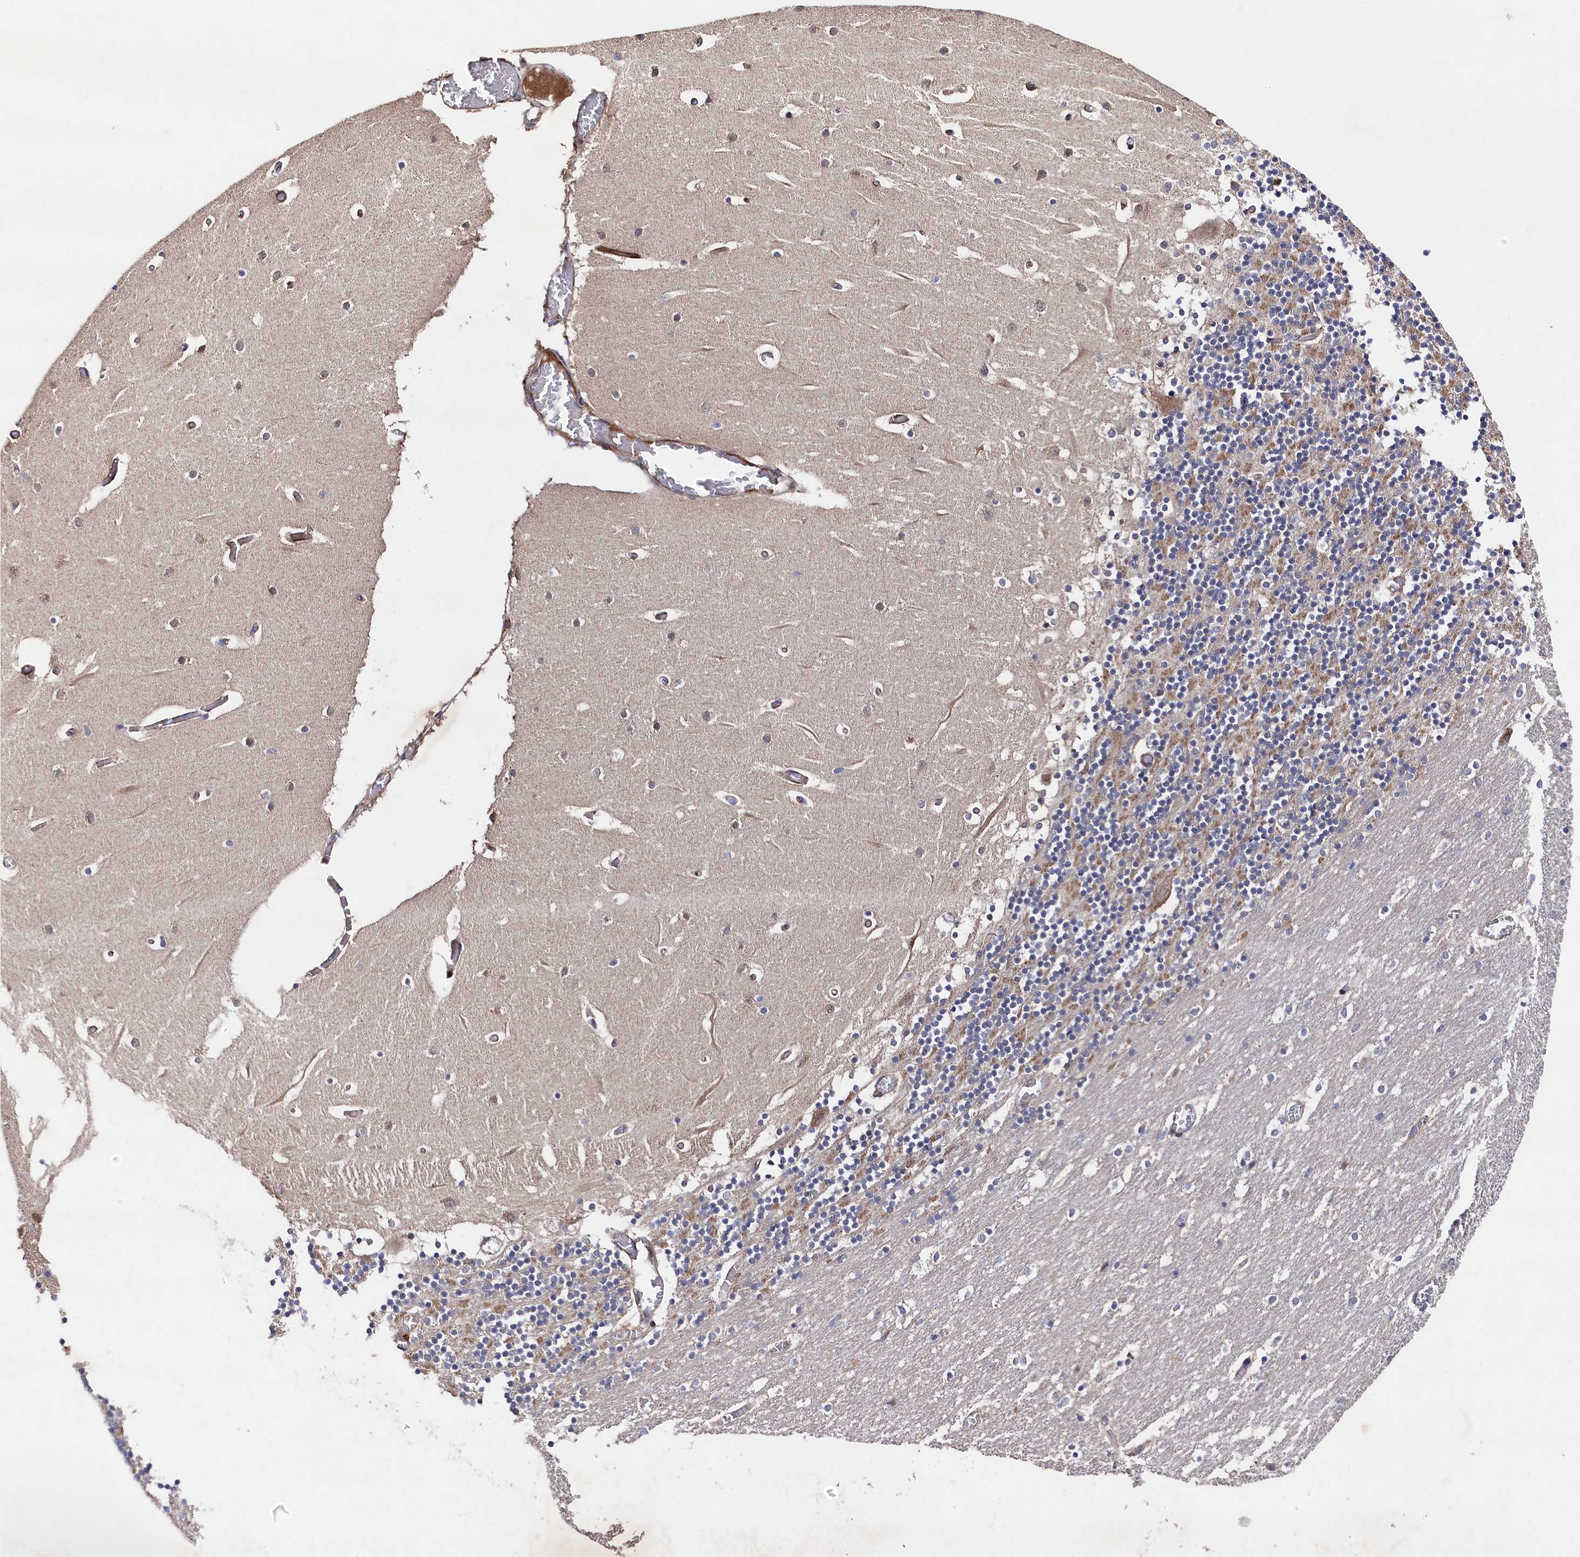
{"staining": {"intensity": "moderate", "quantity": "25%-75%", "location": "cytoplasmic/membranous"}, "tissue": "cerebellum", "cell_type": "Cells in granular layer", "image_type": "normal", "snomed": [{"axis": "morphology", "description": "Normal tissue, NOS"}, {"axis": "topography", "description": "Cerebellum"}], "caption": "Moderate cytoplasmic/membranous staining for a protein is appreciated in approximately 25%-75% of cells in granular layer of normal cerebellum using IHC.", "gene": "SUPV3L1", "patient": {"sex": "female", "age": 28}}